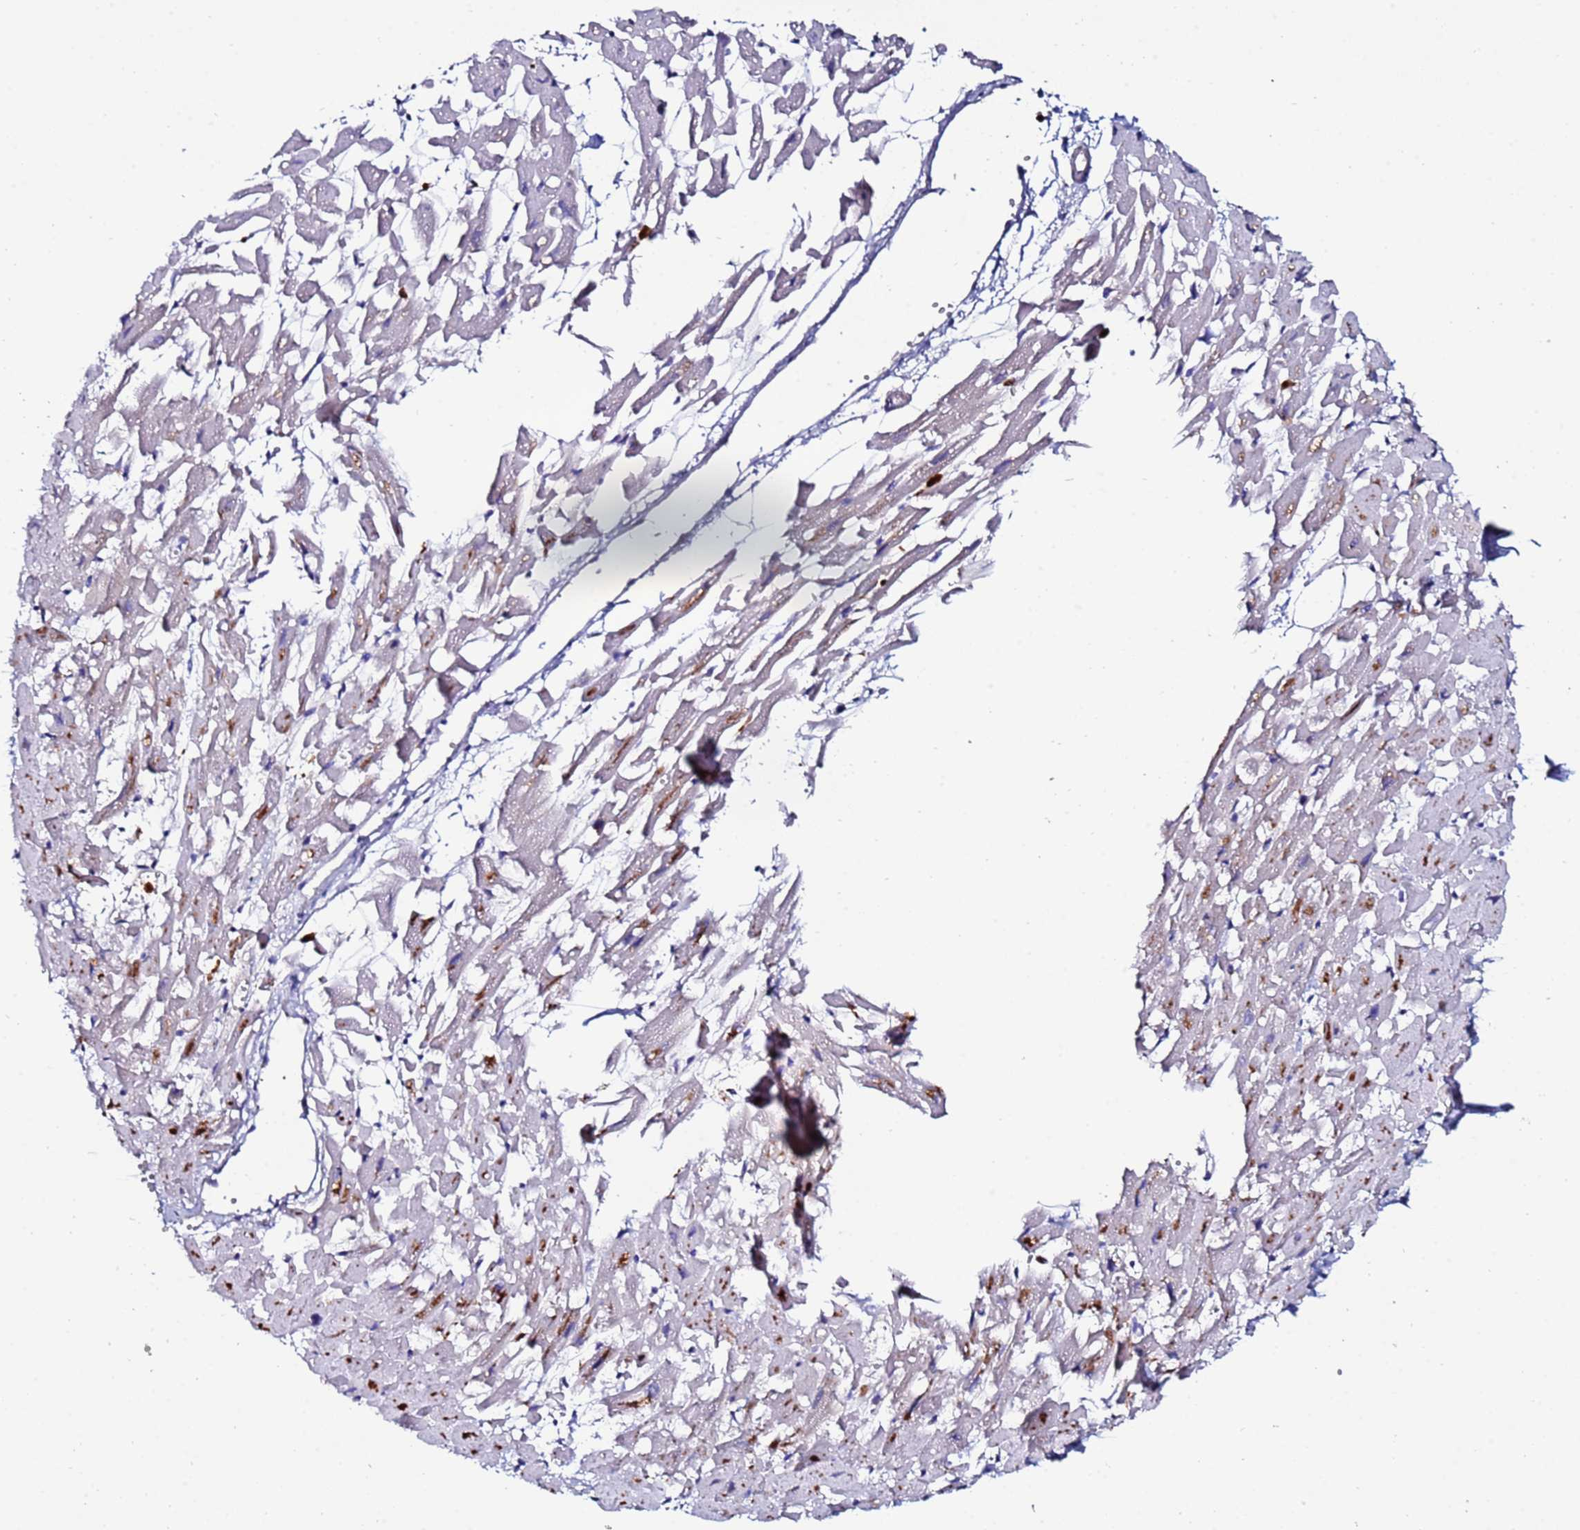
{"staining": {"intensity": "negative", "quantity": "none", "location": "none"}, "tissue": "heart muscle", "cell_type": "Cardiomyocytes", "image_type": "normal", "snomed": [{"axis": "morphology", "description": "Normal tissue, NOS"}, {"axis": "topography", "description": "Heart"}], "caption": "High magnification brightfield microscopy of unremarkable heart muscle stained with DAB (3,3'-diaminobenzidine) (brown) and counterstained with hematoxylin (blue): cardiomyocytes show no significant expression.", "gene": "TUBAL3", "patient": {"sex": "female", "age": 64}}